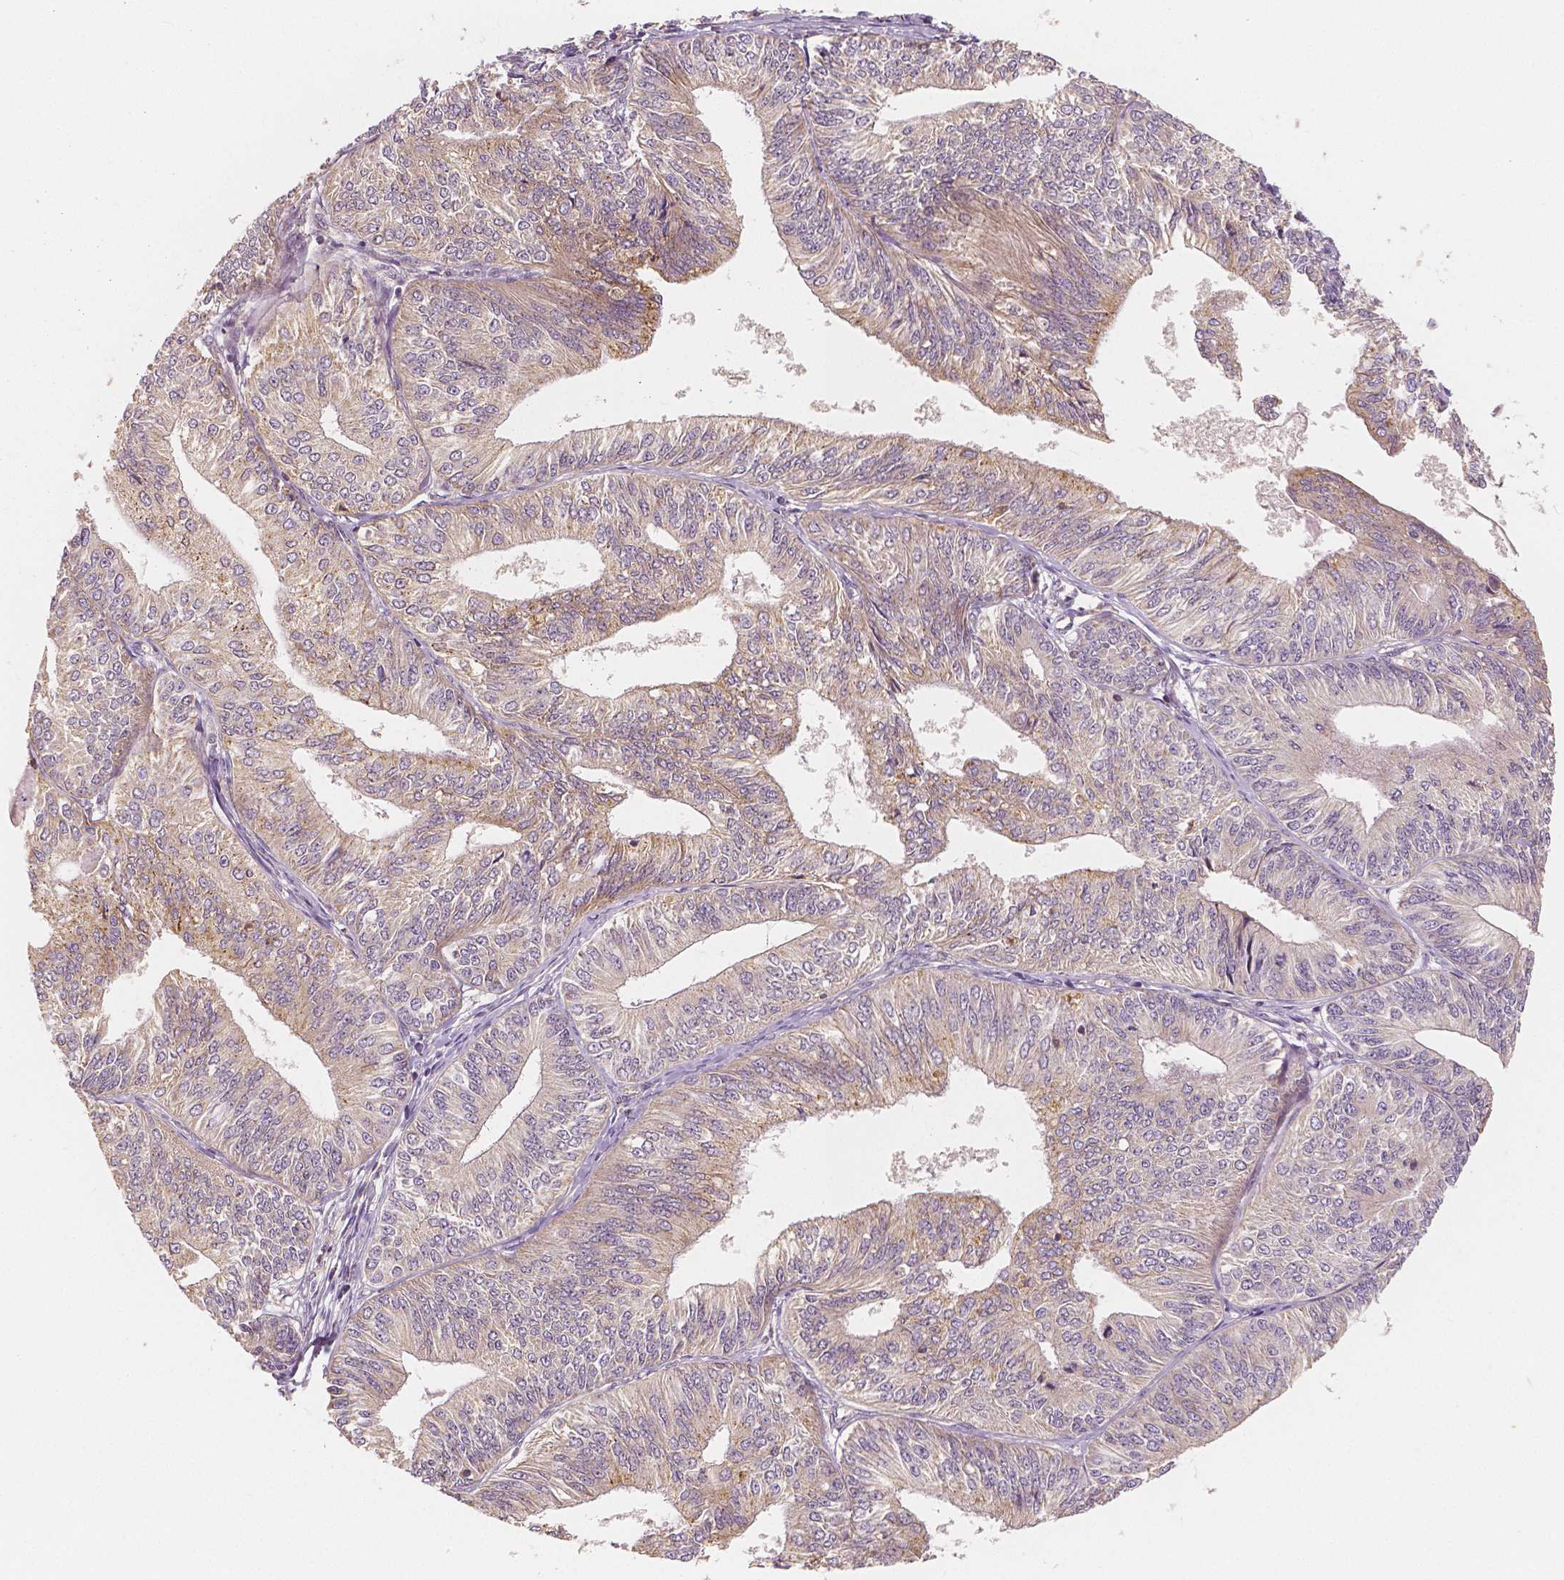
{"staining": {"intensity": "weak", "quantity": "25%-75%", "location": "cytoplasmic/membranous"}, "tissue": "endometrial cancer", "cell_type": "Tumor cells", "image_type": "cancer", "snomed": [{"axis": "morphology", "description": "Adenocarcinoma, NOS"}, {"axis": "topography", "description": "Endometrium"}], "caption": "Immunohistochemistry (IHC) staining of endometrial cancer, which exhibits low levels of weak cytoplasmic/membranous positivity in approximately 25%-75% of tumor cells indicating weak cytoplasmic/membranous protein positivity. The staining was performed using DAB (brown) for protein detection and nuclei were counterstained in hematoxylin (blue).", "gene": "SNX12", "patient": {"sex": "female", "age": 58}}